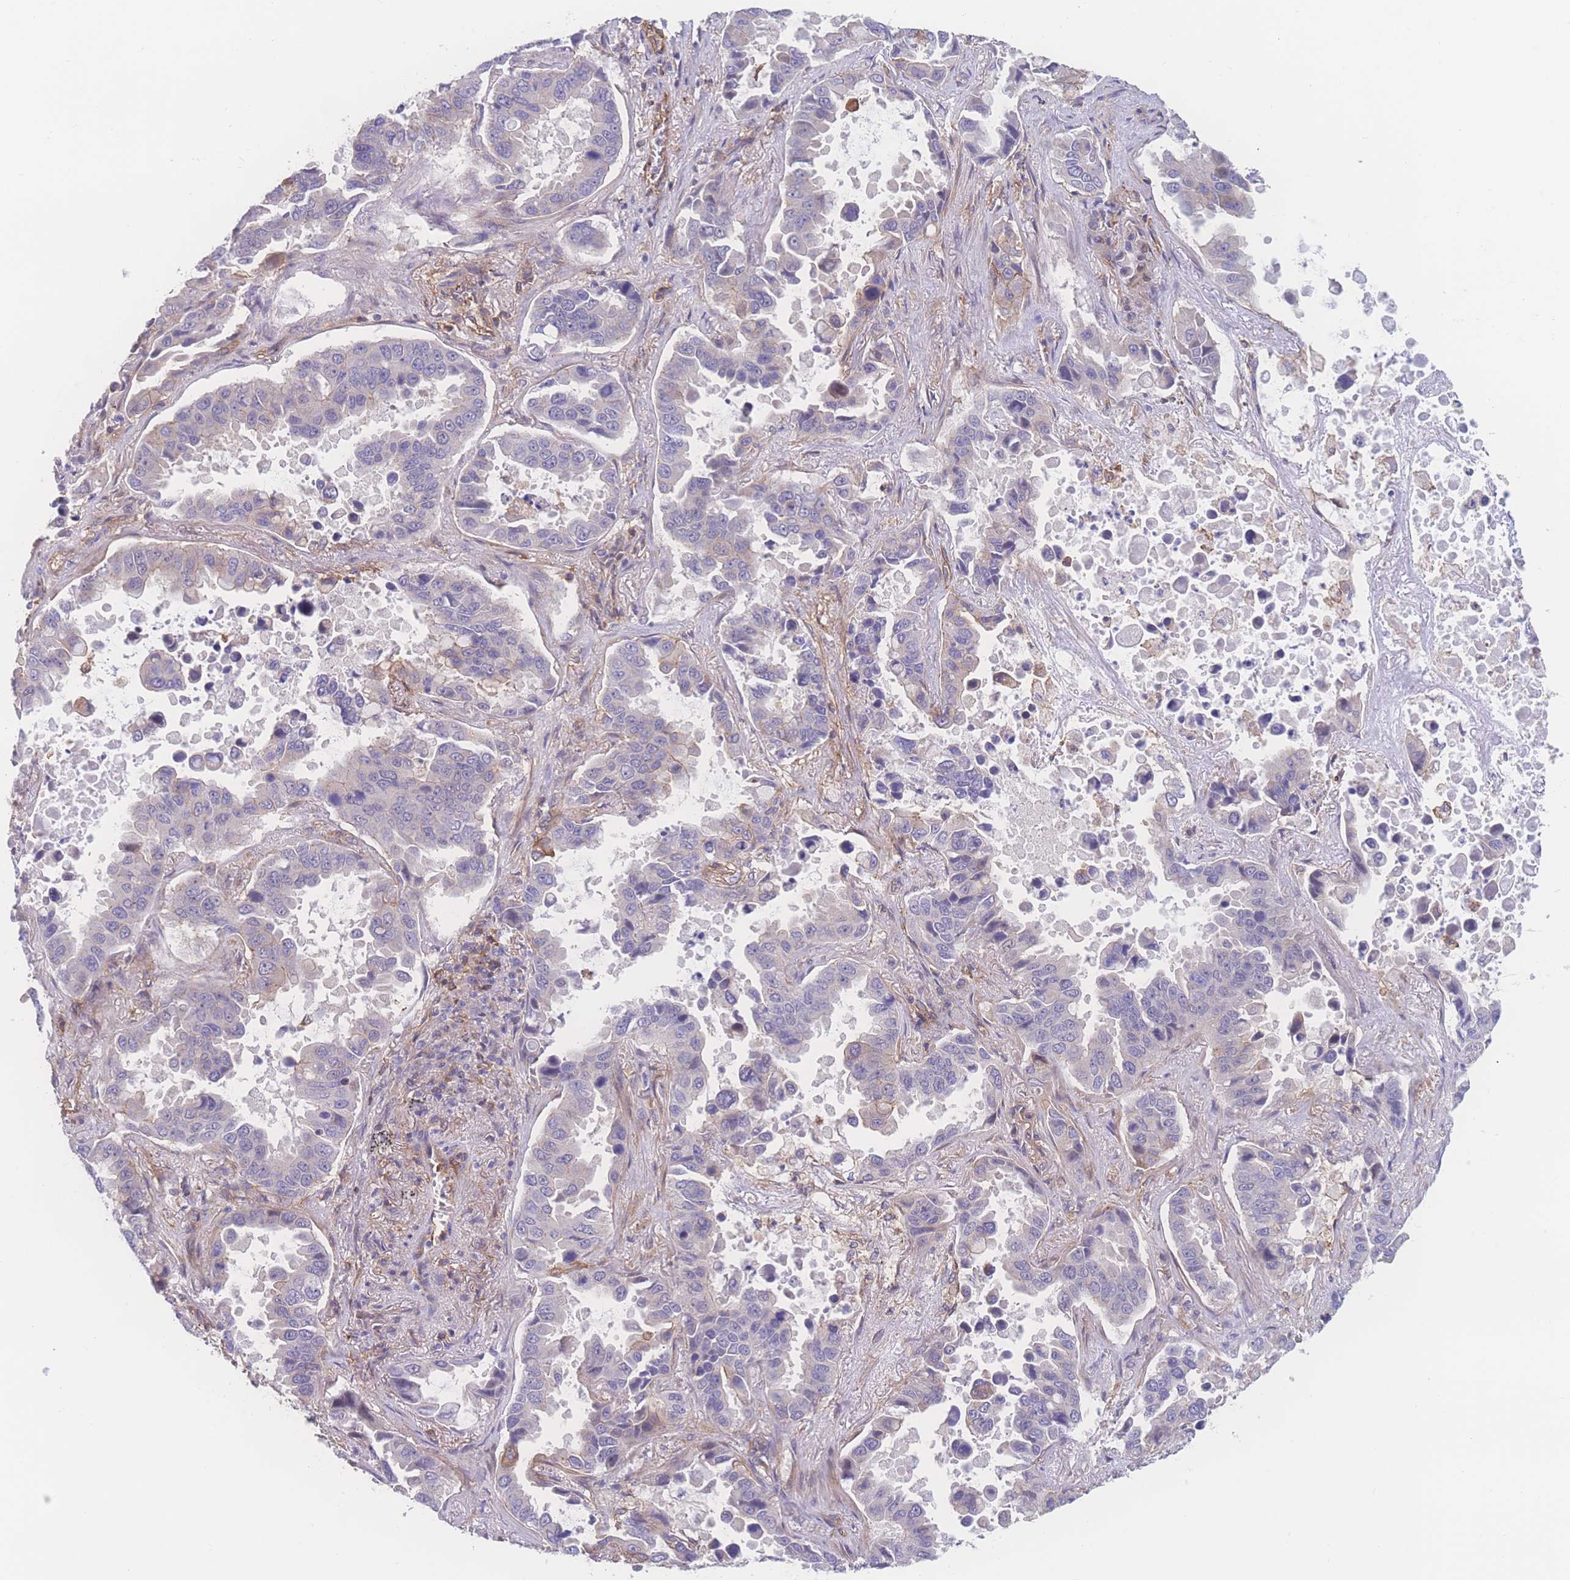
{"staining": {"intensity": "negative", "quantity": "none", "location": "none"}, "tissue": "lung cancer", "cell_type": "Tumor cells", "image_type": "cancer", "snomed": [{"axis": "morphology", "description": "Adenocarcinoma, NOS"}, {"axis": "topography", "description": "Lung"}], "caption": "Immunohistochemical staining of lung cancer shows no significant staining in tumor cells.", "gene": "CFAP97", "patient": {"sex": "male", "age": 64}}